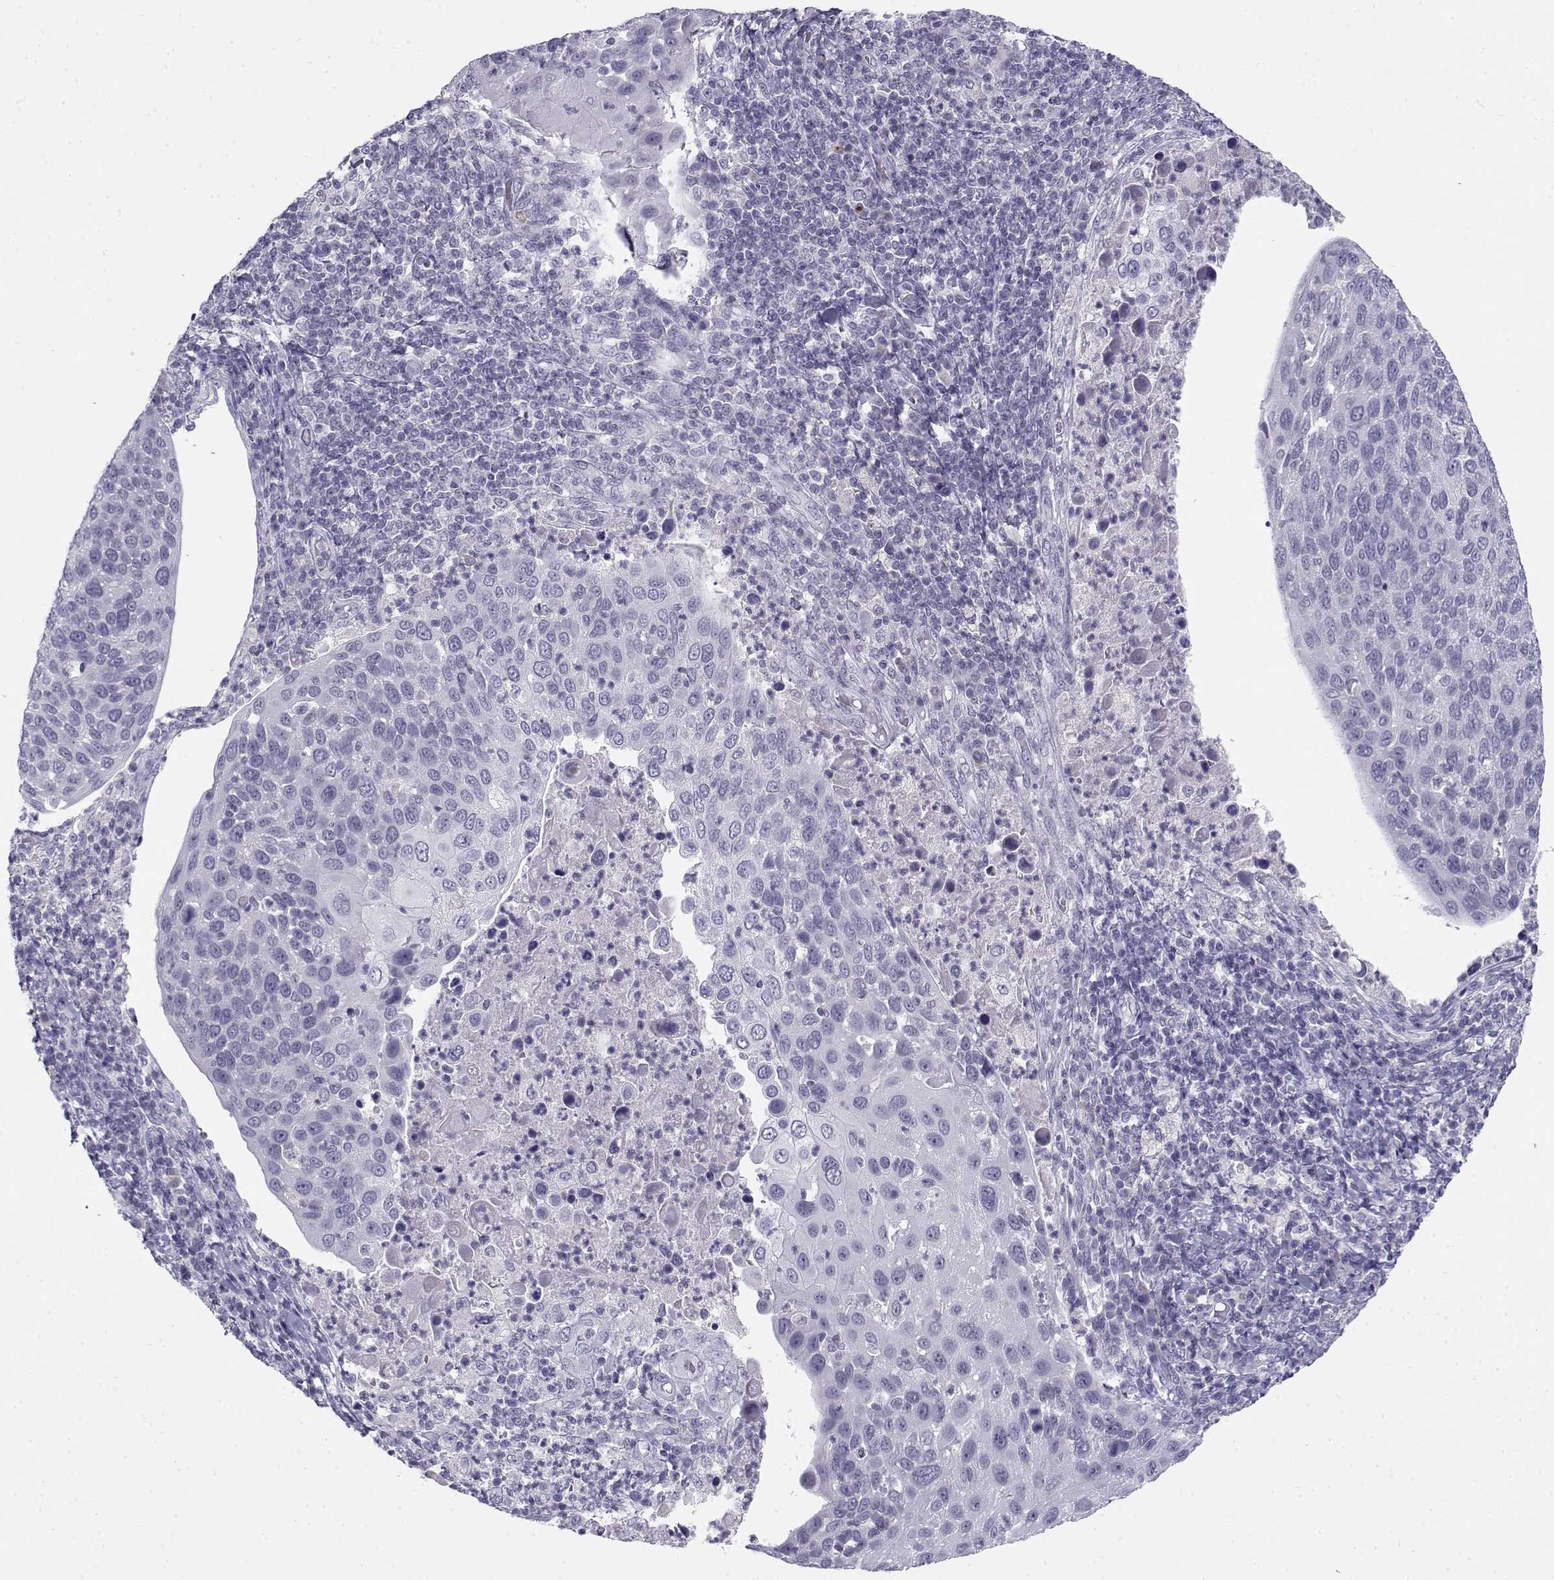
{"staining": {"intensity": "negative", "quantity": "none", "location": "none"}, "tissue": "cervical cancer", "cell_type": "Tumor cells", "image_type": "cancer", "snomed": [{"axis": "morphology", "description": "Squamous cell carcinoma, NOS"}, {"axis": "topography", "description": "Cervix"}], "caption": "A high-resolution image shows IHC staining of cervical cancer, which demonstrates no significant expression in tumor cells.", "gene": "FAM166A", "patient": {"sex": "female", "age": 54}}